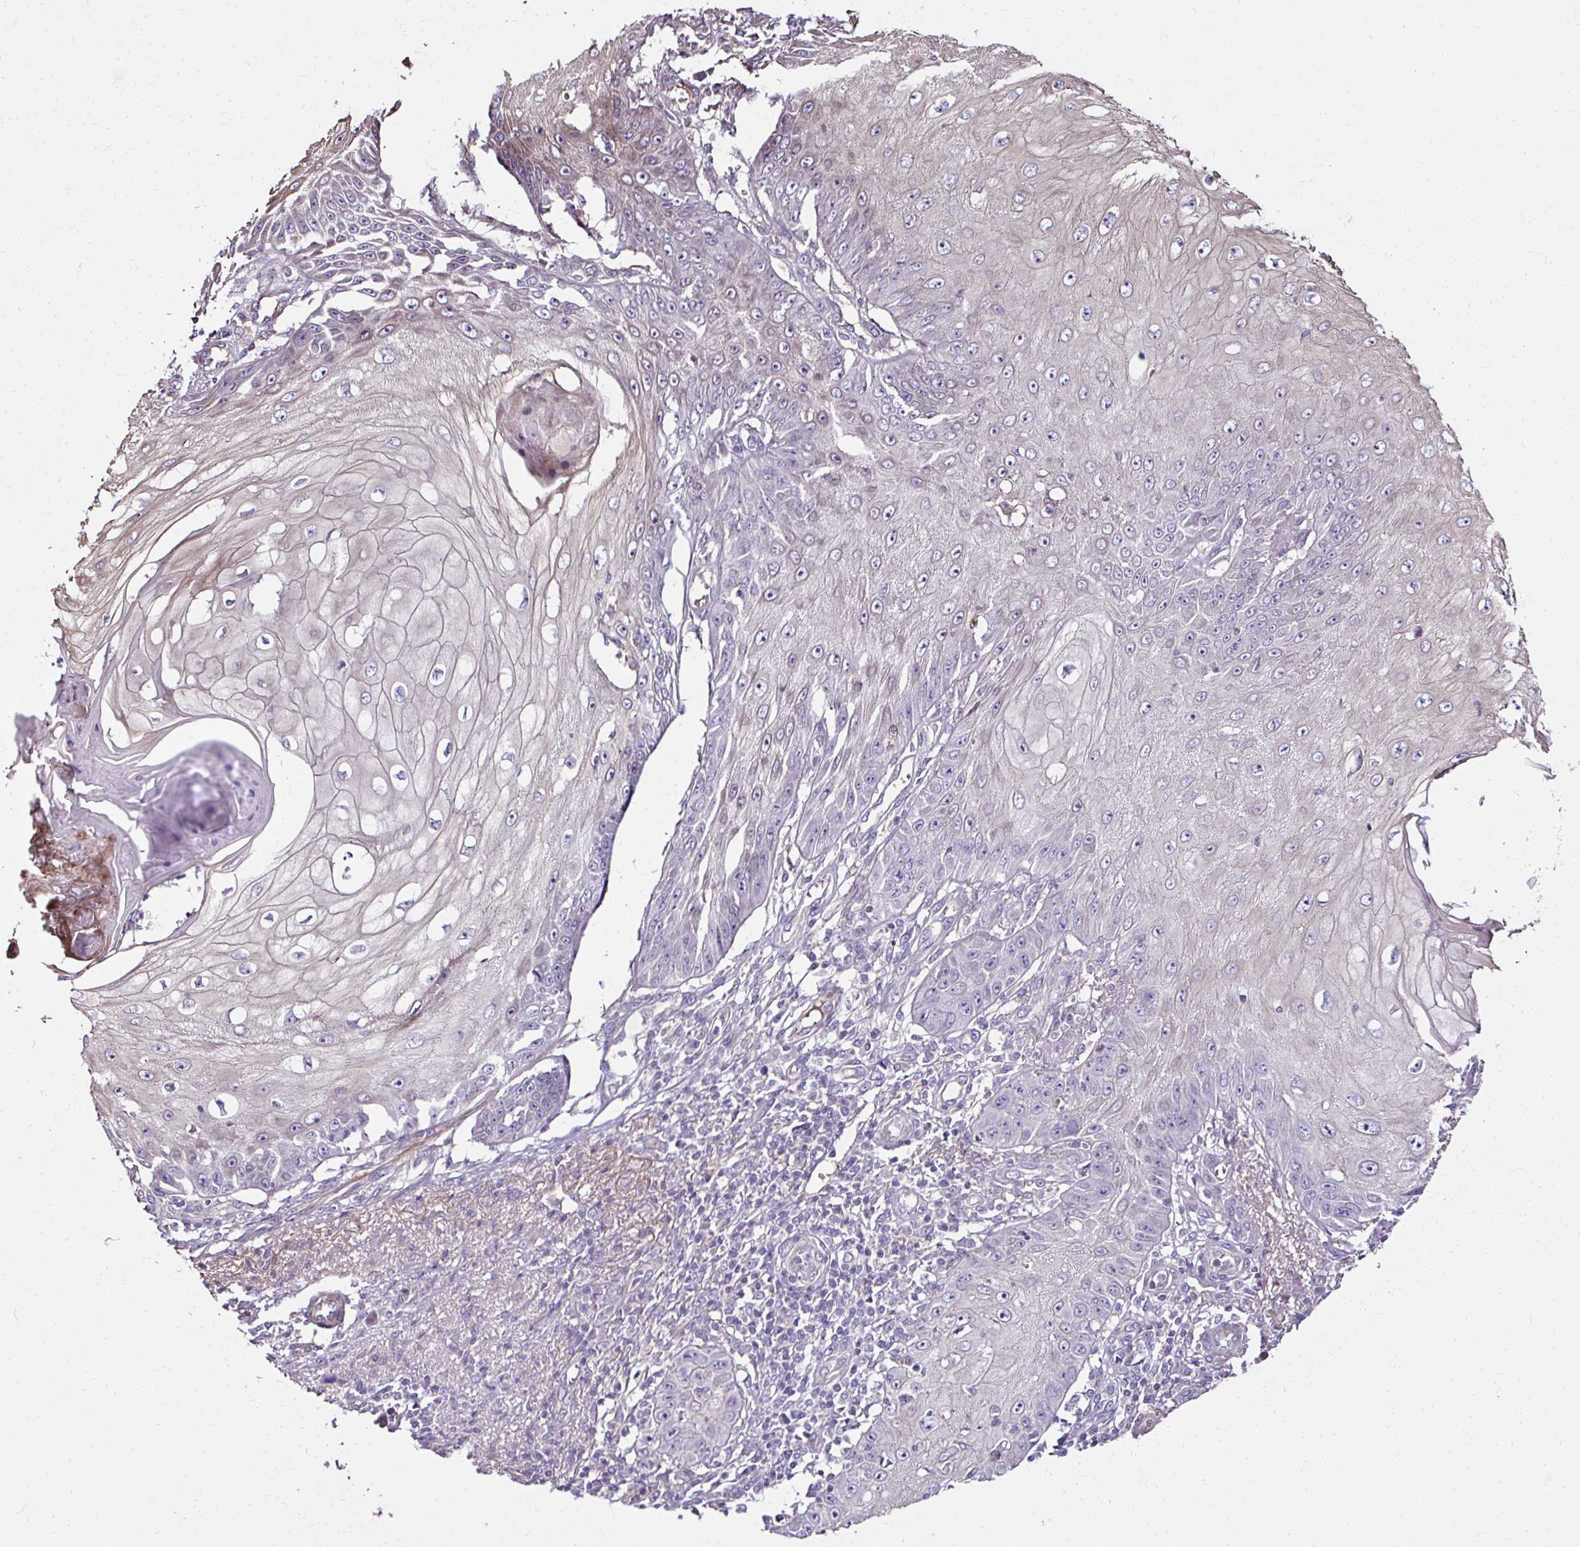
{"staining": {"intensity": "weak", "quantity": "<25%", "location": "cytoplasmic/membranous"}, "tissue": "skin cancer", "cell_type": "Tumor cells", "image_type": "cancer", "snomed": [{"axis": "morphology", "description": "Squamous cell carcinoma, NOS"}, {"axis": "topography", "description": "Skin"}], "caption": "This micrograph is of skin squamous cell carcinoma stained with immunohistochemistry (IHC) to label a protein in brown with the nuclei are counter-stained blue. There is no staining in tumor cells.", "gene": "CCDC85C", "patient": {"sex": "male", "age": 70}}